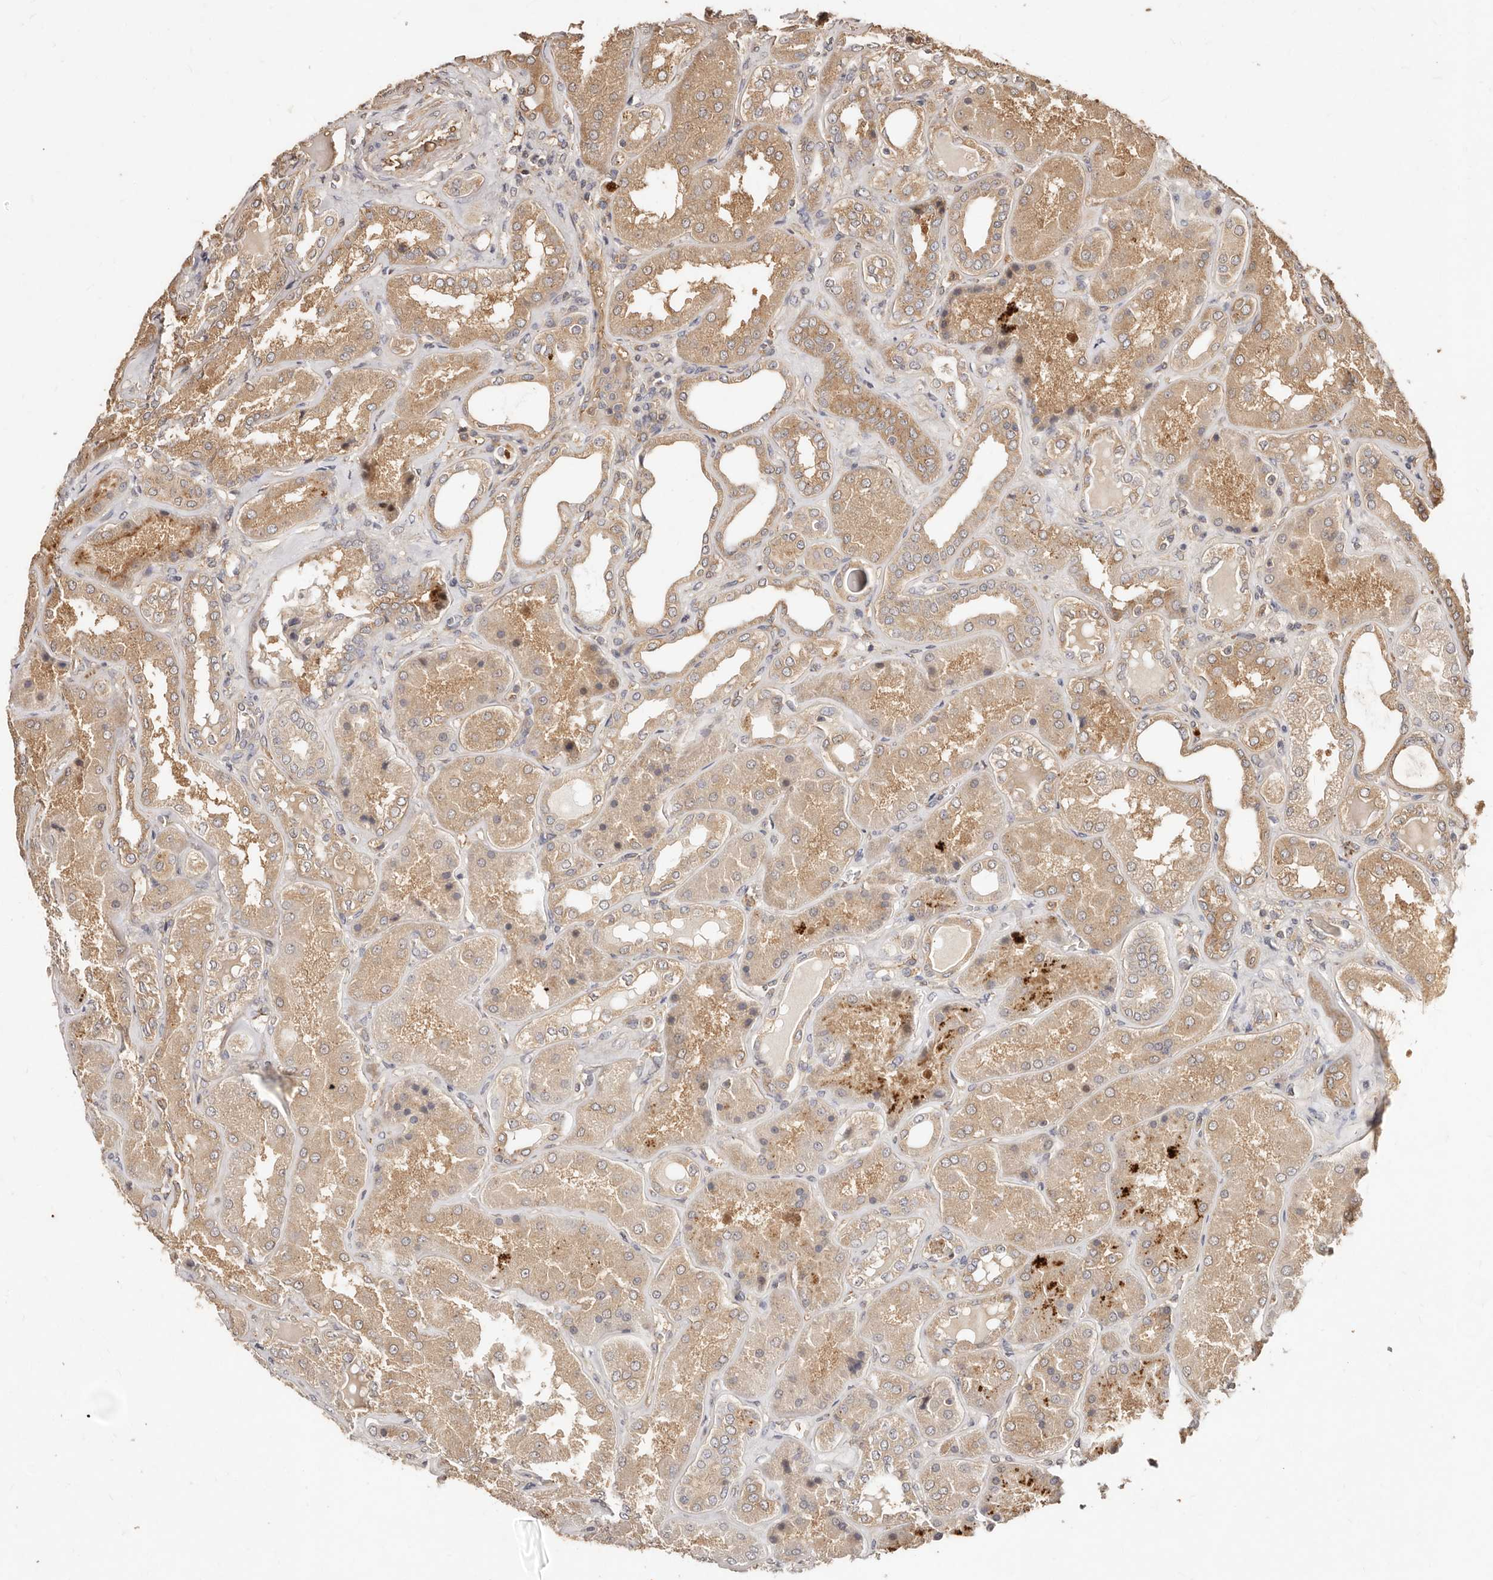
{"staining": {"intensity": "weak", "quantity": "25%-75%", "location": "cytoplasmic/membranous"}, "tissue": "kidney", "cell_type": "Cells in glomeruli", "image_type": "normal", "snomed": [{"axis": "morphology", "description": "Normal tissue, NOS"}, {"axis": "topography", "description": "Kidney"}], "caption": "A brown stain labels weak cytoplasmic/membranous staining of a protein in cells in glomeruli of unremarkable kidney. (Brightfield microscopy of DAB IHC at high magnification).", "gene": "CCL14", "patient": {"sex": "female", "age": 56}}